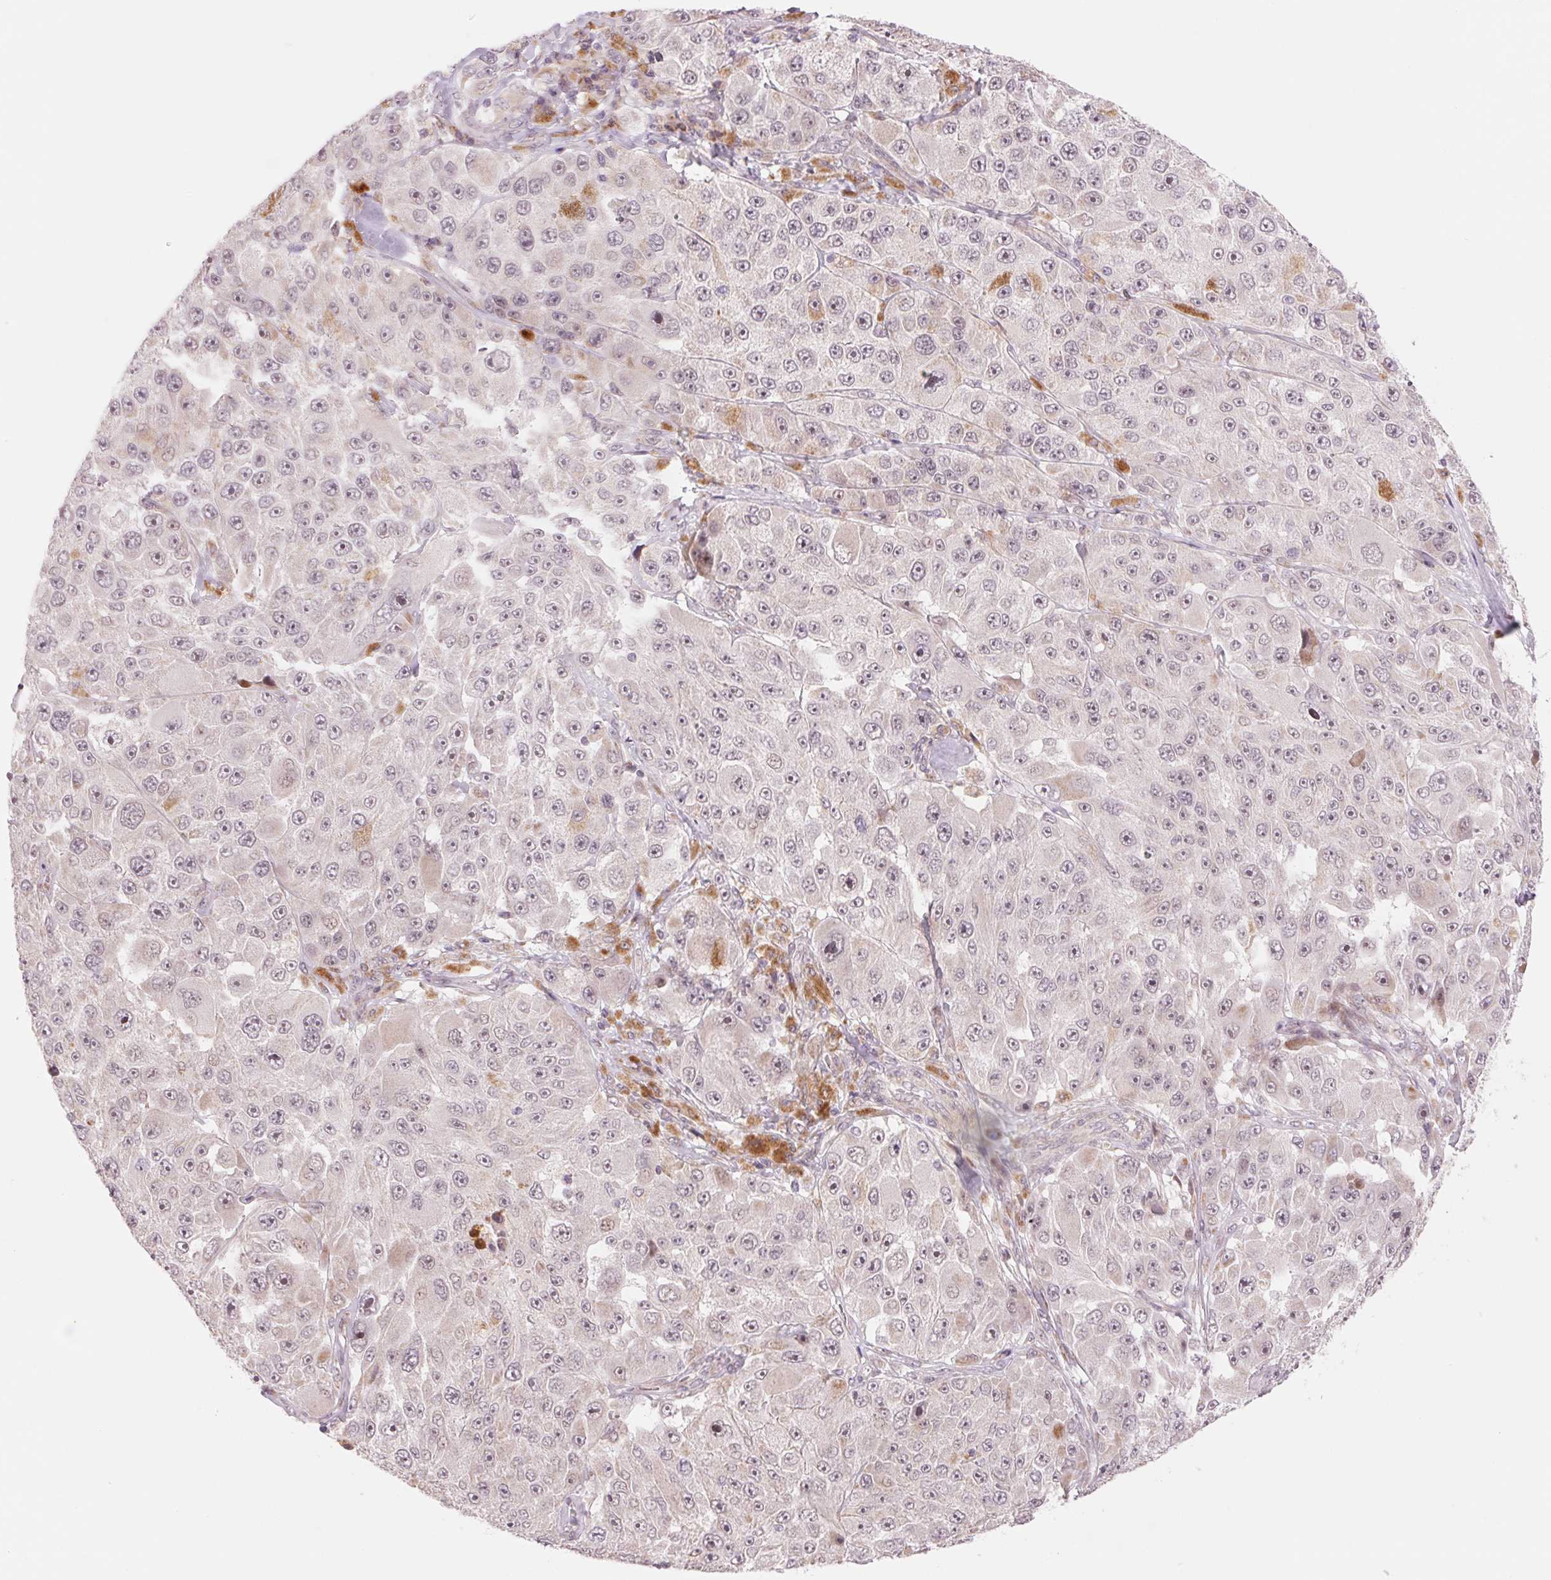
{"staining": {"intensity": "moderate", "quantity": "<25%", "location": "nuclear"}, "tissue": "melanoma", "cell_type": "Tumor cells", "image_type": "cancer", "snomed": [{"axis": "morphology", "description": "Malignant melanoma, Metastatic site"}, {"axis": "topography", "description": "Lymph node"}], "caption": "Protein staining reveals moderate nuclear staining in approximately <25% of tumor cells in malignant melanoma (metastatic site).", "gene": "ARHGAP32", "patient": {"sex": "male", "age": 62}}